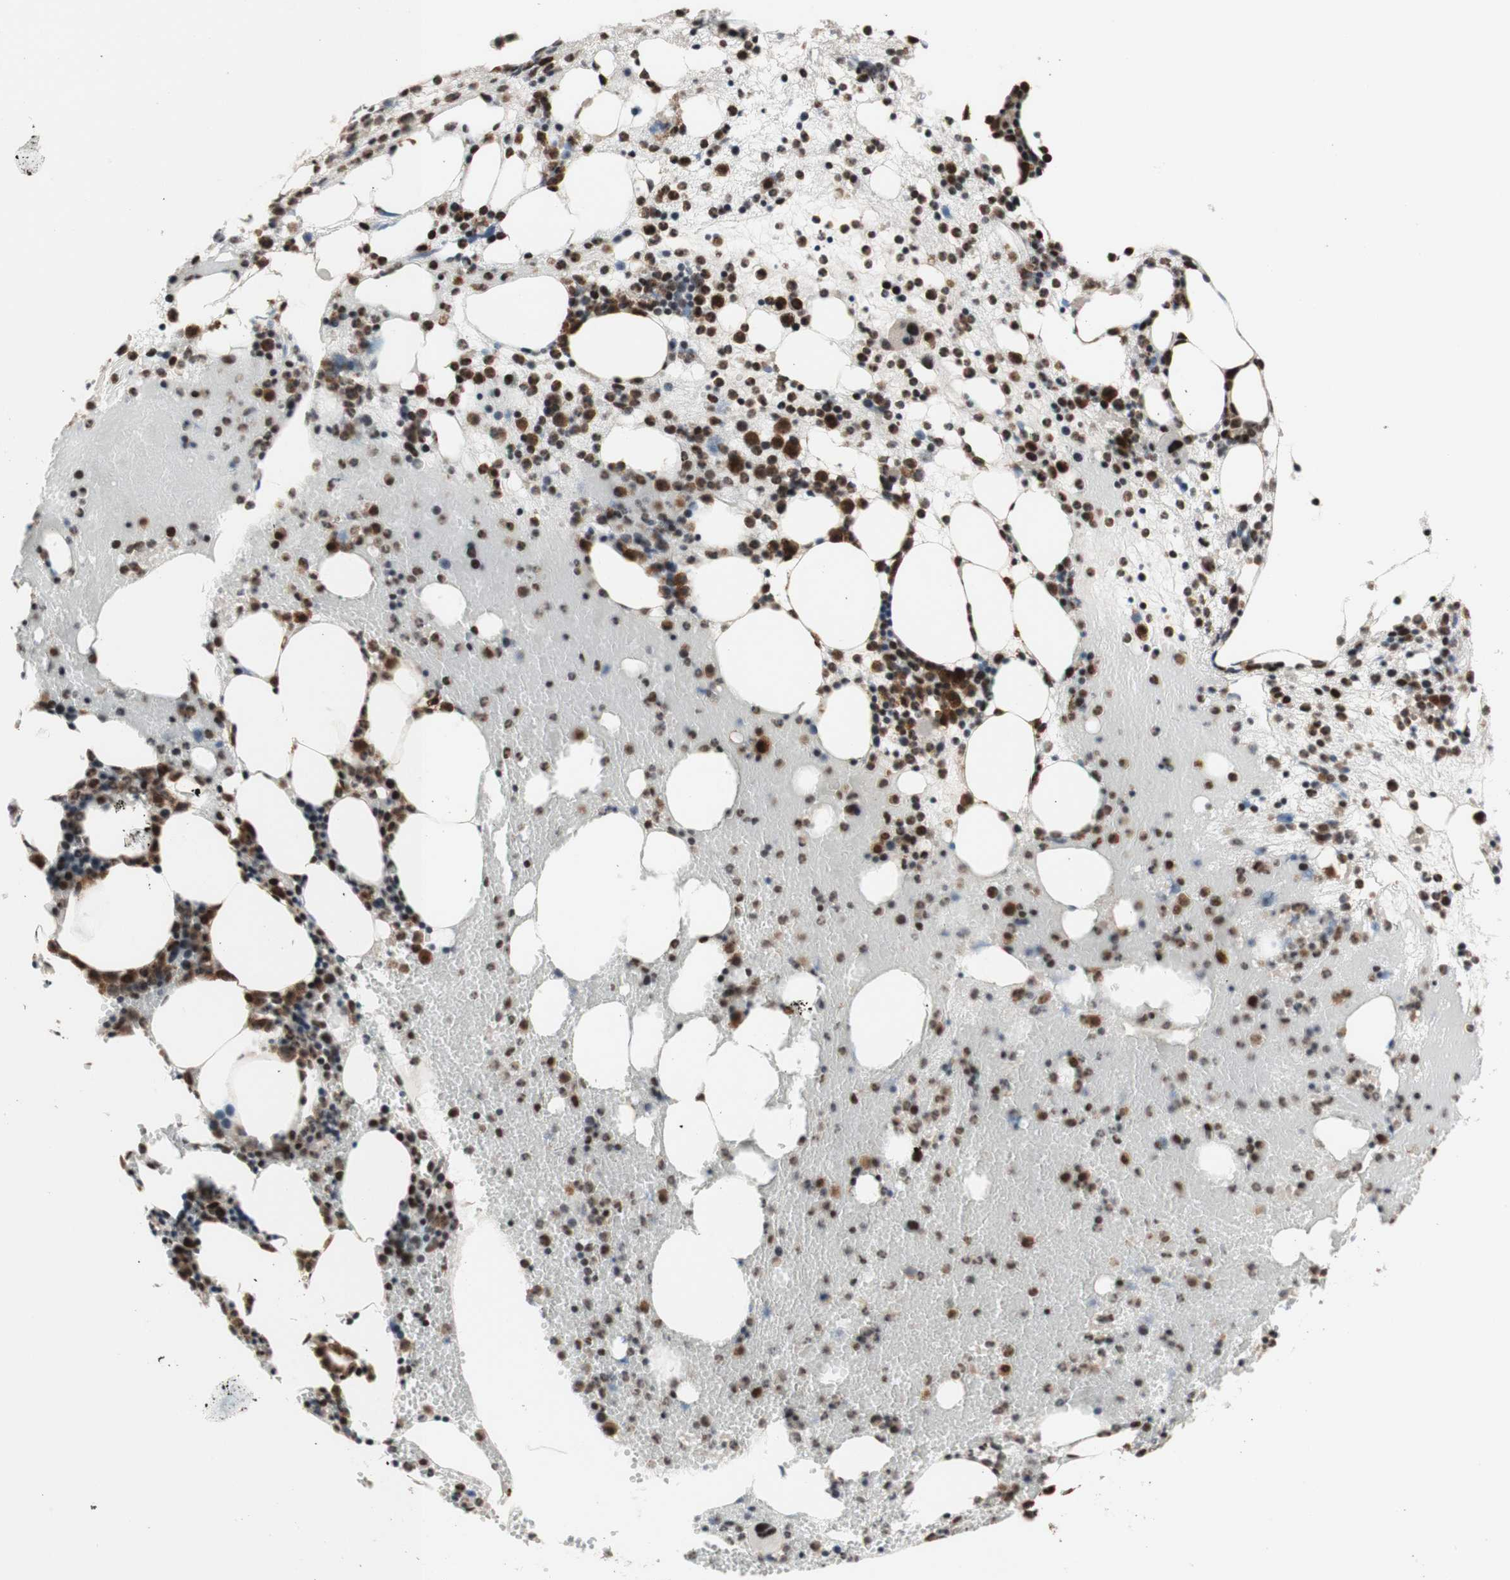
{"staining": {"intensity": "strong", "quantity": ">75%", "location": "nuclear"}, "tissue": "bone marrow", "cell_type": "Hematopoietic cells", "image_type": "normal", "snomed": [{"axis": "morphology", "description": "Normal tissue, NOS"}, {"axis": "morphology", "description": "Inflammation, NOS"}, {"axis": "topography", "description": "Bone marrow"}], "caption": "IHC image of unremarkable bone marrow: human bone marrow stained using IHC demonstrates high levels of strong protein expression localized specifically in the nuclear of hematopoietic cells, appearing as a nuclear brown color.", "gene": "PRPF19", "patient": {"sex": "female", "age": 79}}